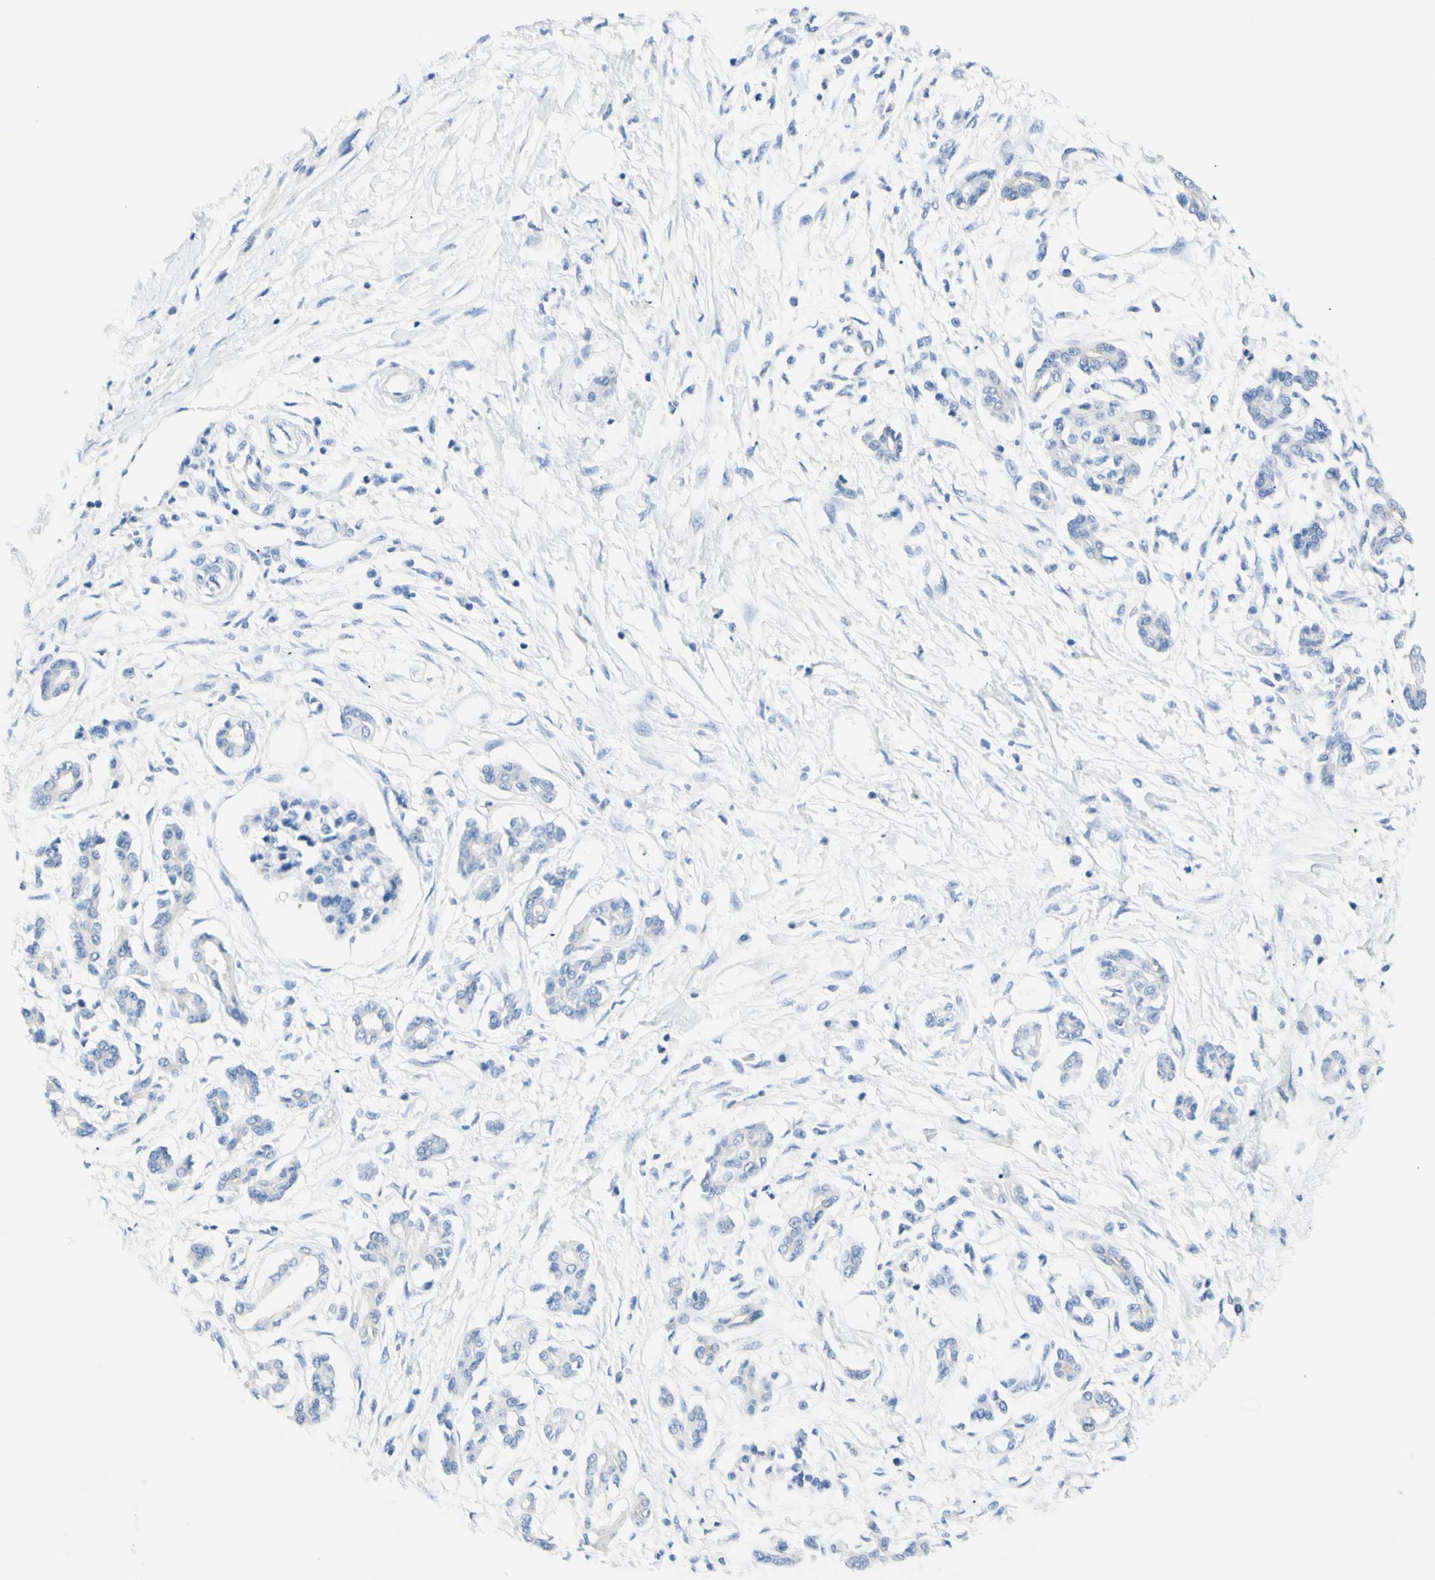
{"staining": {"intensity": "negative", "quantity": "none", "location": "none"}, "tissue": "pancreatic cancer", "cell_type": "Tumor cells", "image_type": "cancer", "snomed": [{"axis": "morphology", "description": "Adenocarcinoma, NOS"}, {"axis": "topography", "description": "Pancreas"}], "caption": "This is an immunohistochemistry (IHC) image of adenocarcinoma (pancreatic). There is no expression in tumor cells.", "gene": "HPCA", "patient": {"sex": "male", "age": 56}}